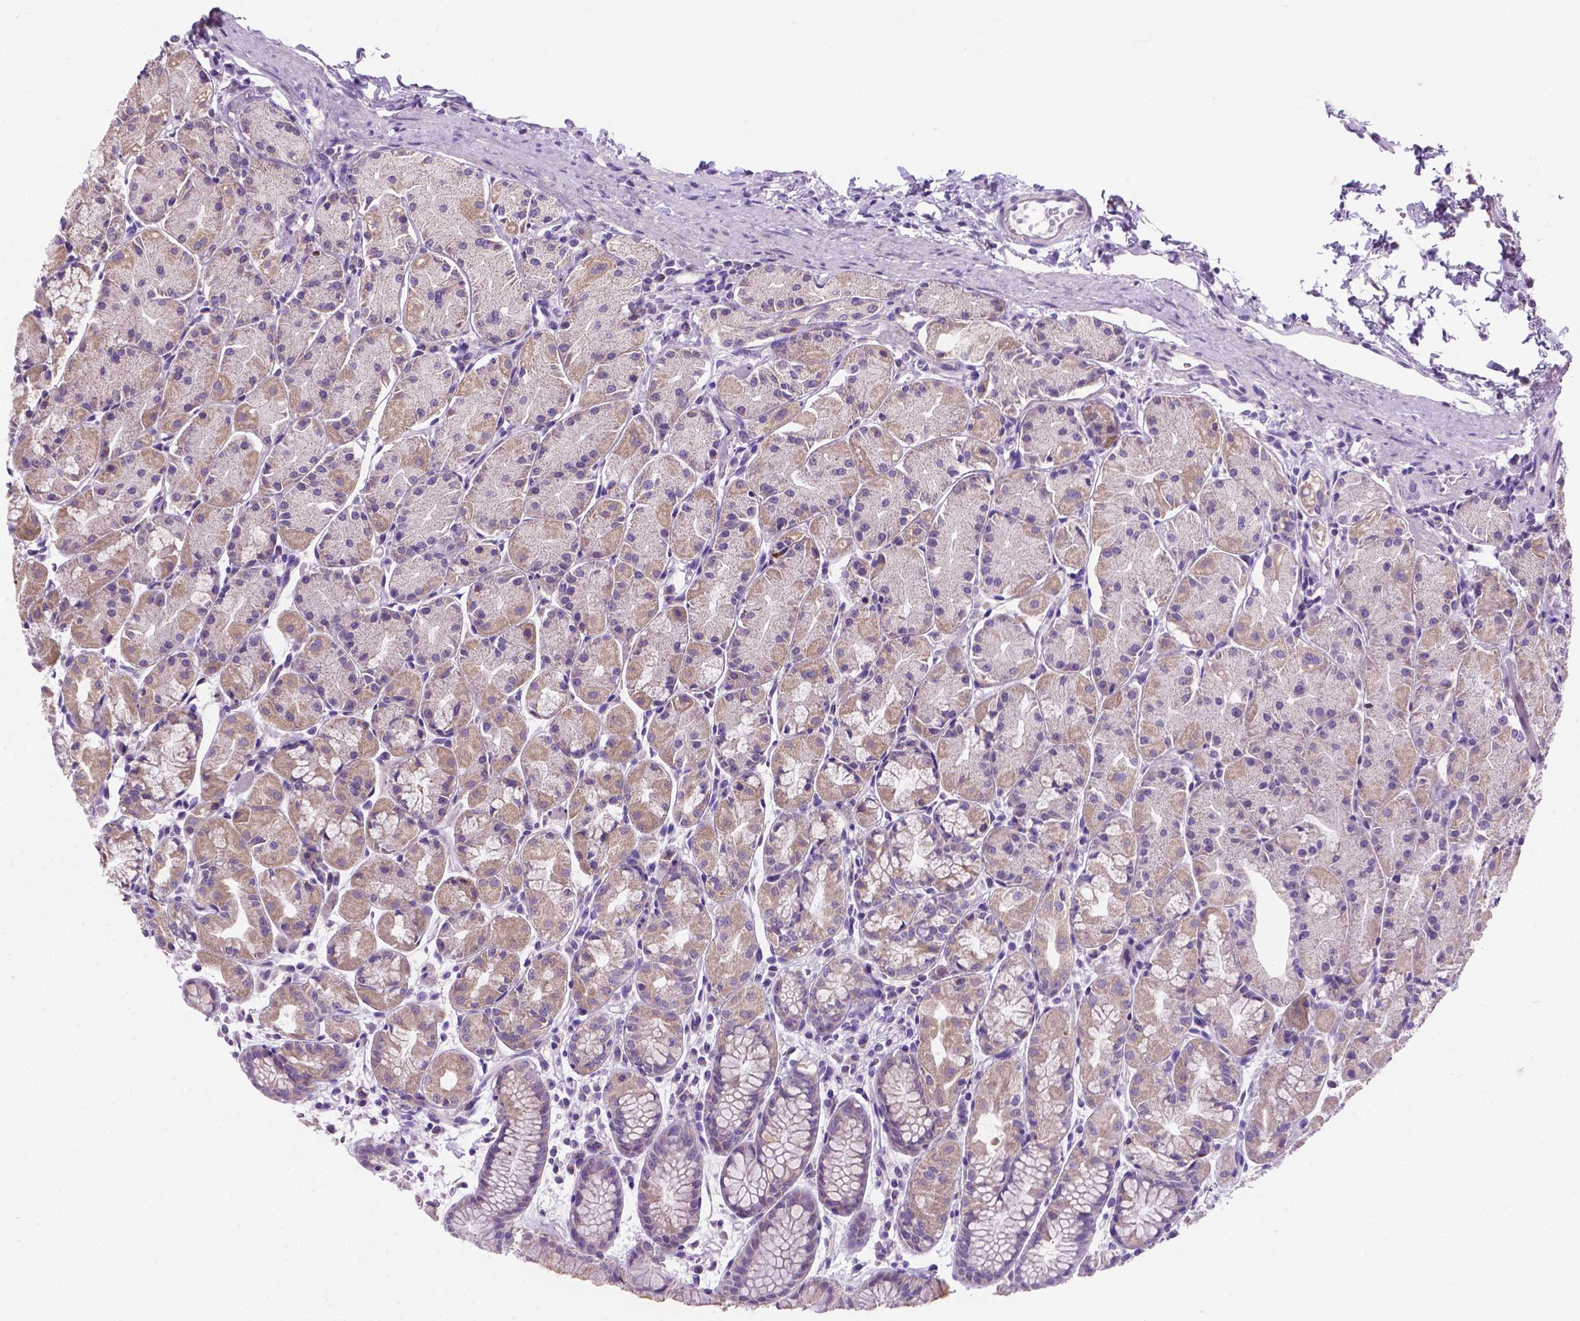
{"staining": {"intensity": "weak", "quantity": "25%-75%", "location": "cytoplasmic/membranous"}, "tissue": "stomach", "cell_type": "Glandular cells", "image_type": "normal", "snomed": [{"axis": "morphology", "description": "Normal tissue, NOS"}, {"axis": "topography", "description": "Stomach, upper"}], "caption": "Immunohistochemistry (IHC) of normal human stomach demonstrates low levels of weak cytoplasmic/membranous staining in about 25%-75% of glandular cells.", "gene": "CSPG5", "patient": {"sex": "male", "age": 47}}